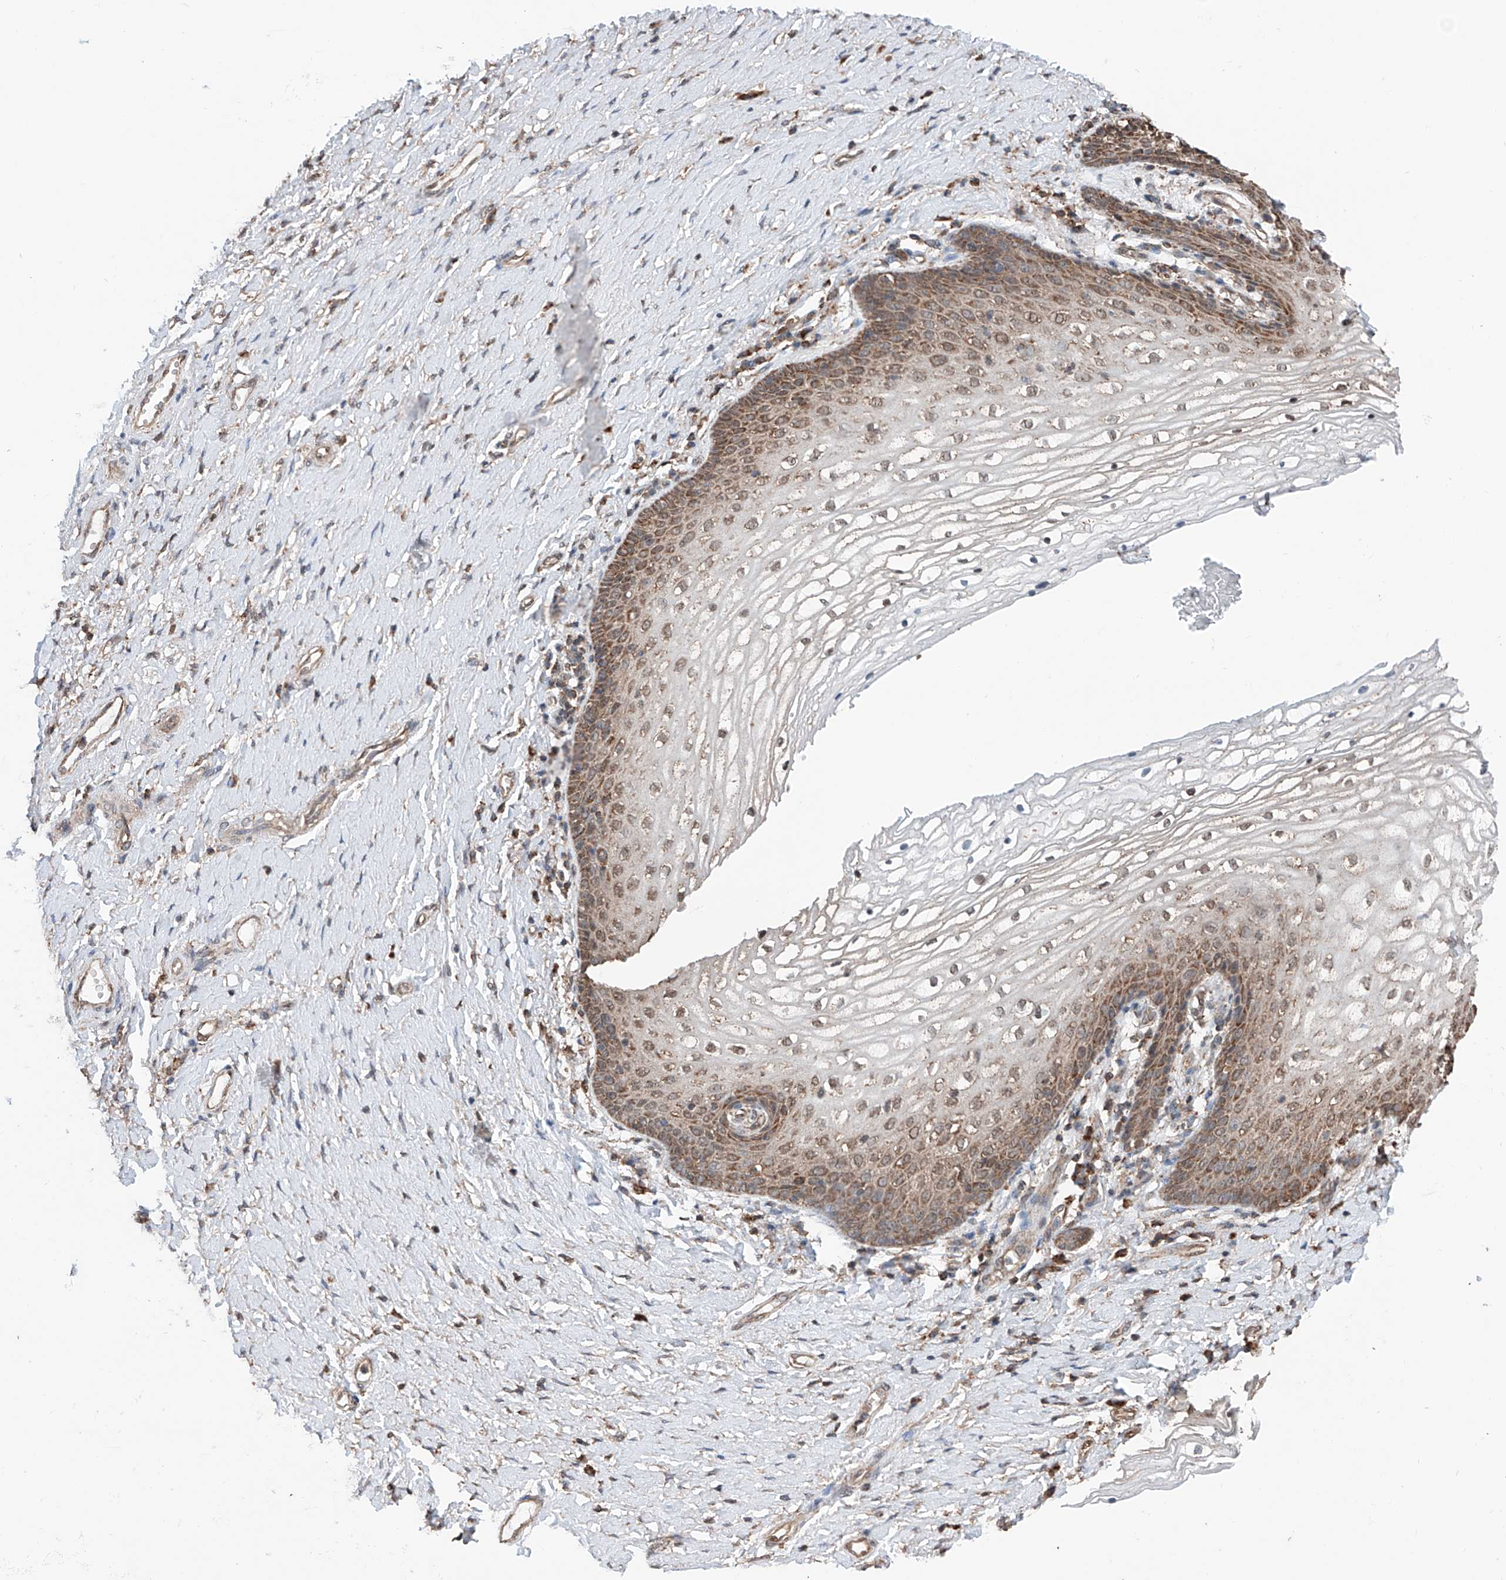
{"staining": {"intensity": "moderate", "quantity": "25%-75%", "location": "cytoplasmic/membranous"}, "tissue": "vagina", "cell_type": "Squamous epithelial cells", "image_type": "normal", "snomed": [{"axis": "morphology", "description": "Normal tissue, NOS"}, {"axis": "topography", "description": "Vagina"}], "caption": "Brown immunohistochemical staining in unremarkable human vagina reveals moderate cytoplasmic/membranous expression in about 25%-75% of squamous epithelial cells.", "gene": "ZNF445", "patient": {"sex": "female", "age": 60}}